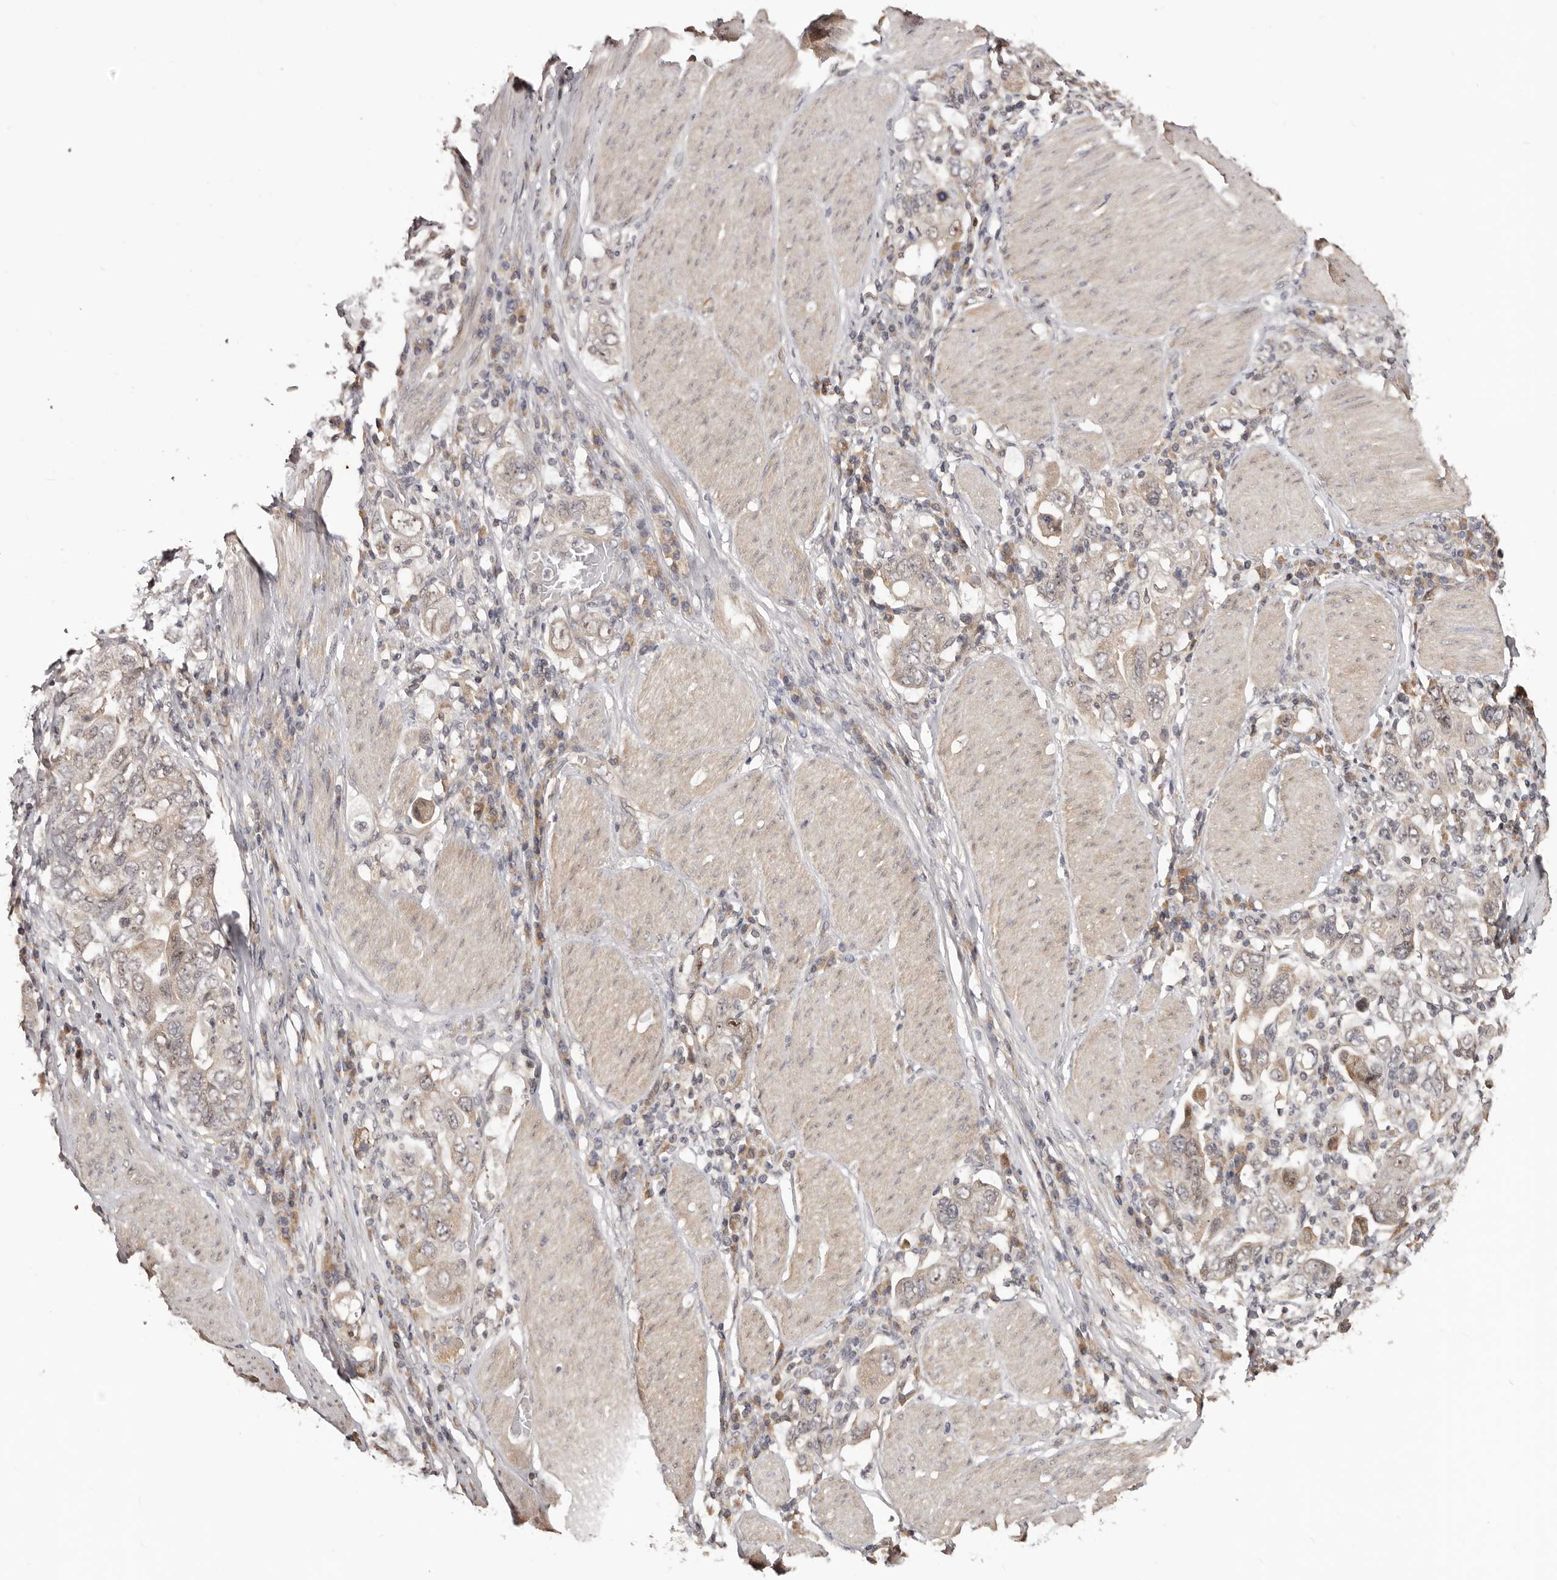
{"staining": {"intensity": "weak", "quantity": "25%-75%", "location": "cytoplasmic/membranous,nuclear"}, "tissue": "stomach cancer", "cell_type": "Tumor cells", "image_type": "cancer", "snomed": [{"axis": "morphology", "description": "Adenocarcinoma, NOS"}, {"axis": "topography", "description": "Stomach, upper"}], "caption": "Stomach cancer stained with immunohistochemistry (IHC) shows weak cytoplasmic/membranous and nuclear staining in about 25%-75% of tumor cells.", "gene": "NOL12", "patient": {"sex": "male", "age": 62}}